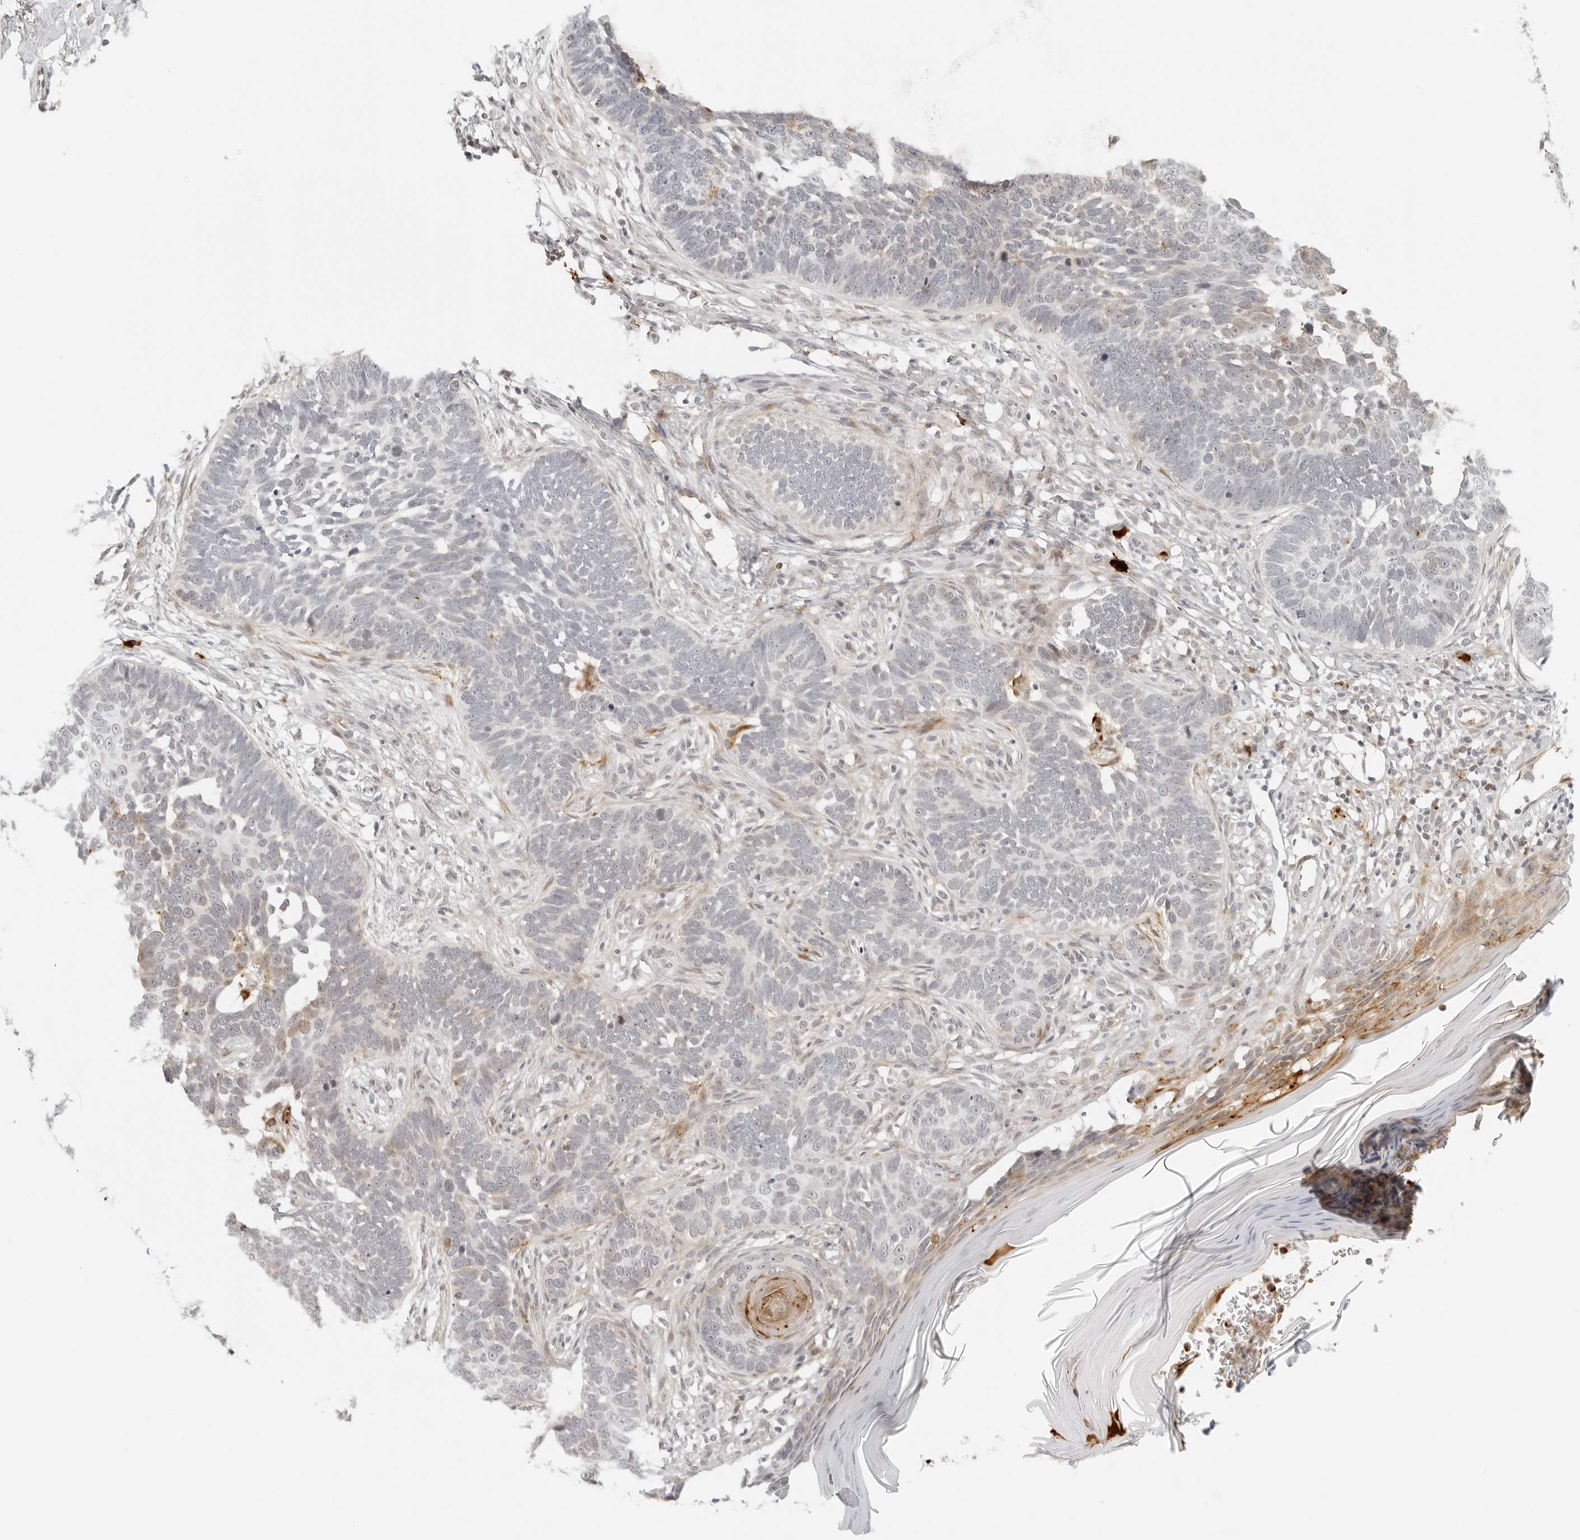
{"staining": {"intensity": "negative", "quantity": "none", "location": "none"}, "tissue": "skin cancer", "cell_type": "Tumor cells", "image_type": "cancer", "snomed": [{"axis": "morphology", "description": "Normal tissue, NOS"}, {"axis": "morphology", "description": "Basal cell carcinoma"}, {"axis": "topography", "description": "Skin"}], "caption": "Skin cancer (basal cell carcinoma) was stained to show a protein in brown. There is no significant expression in tumor cells.", "gene": "ZNF678", "patient": {"sex": "male", "age": 77}}